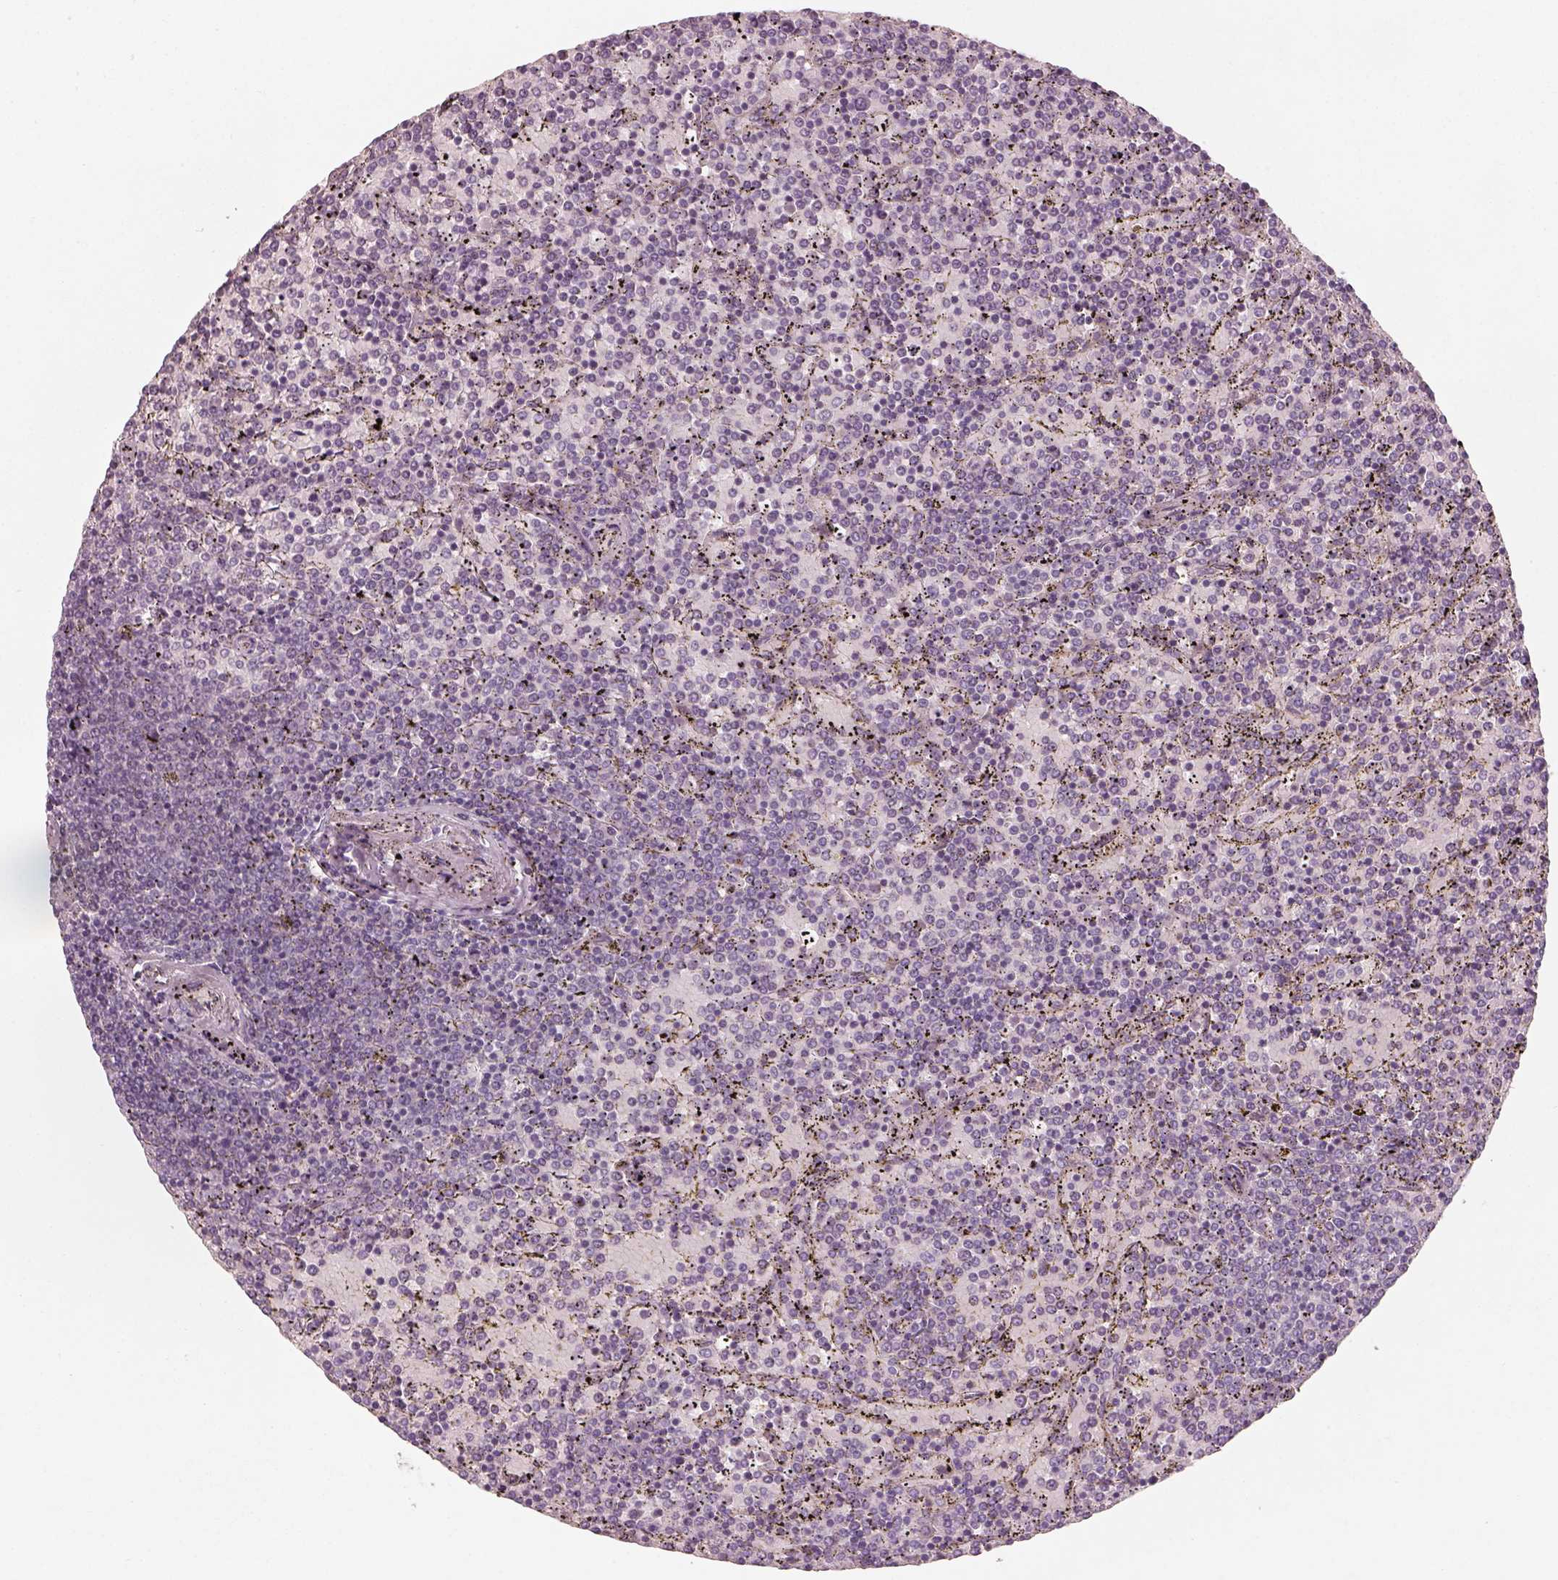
{"staining": {"intensity": "negative", "quantity": "none", "location": "none"}, "tissue": "lymphoma", "cell_type": "Tumor cells", "image_type": "cancer", "snomed": [{"axis": "morphology", "description": "Malignant lymphoma, non-Hodgkin's type, Low grade"}, {"axis": "topography", "description": "Spleen"}], "caption": "Immunohistochemistry (IHC) photomicrograph of human lymphoma stained for a protein (brown), which reveals no expression in tumor cells. The staining is performed using DAB brown chromogen with nuclei counter-stained in using hematoxylin.", "gene": "CDS1", "patient": {"sex": "female", "age": 77}}